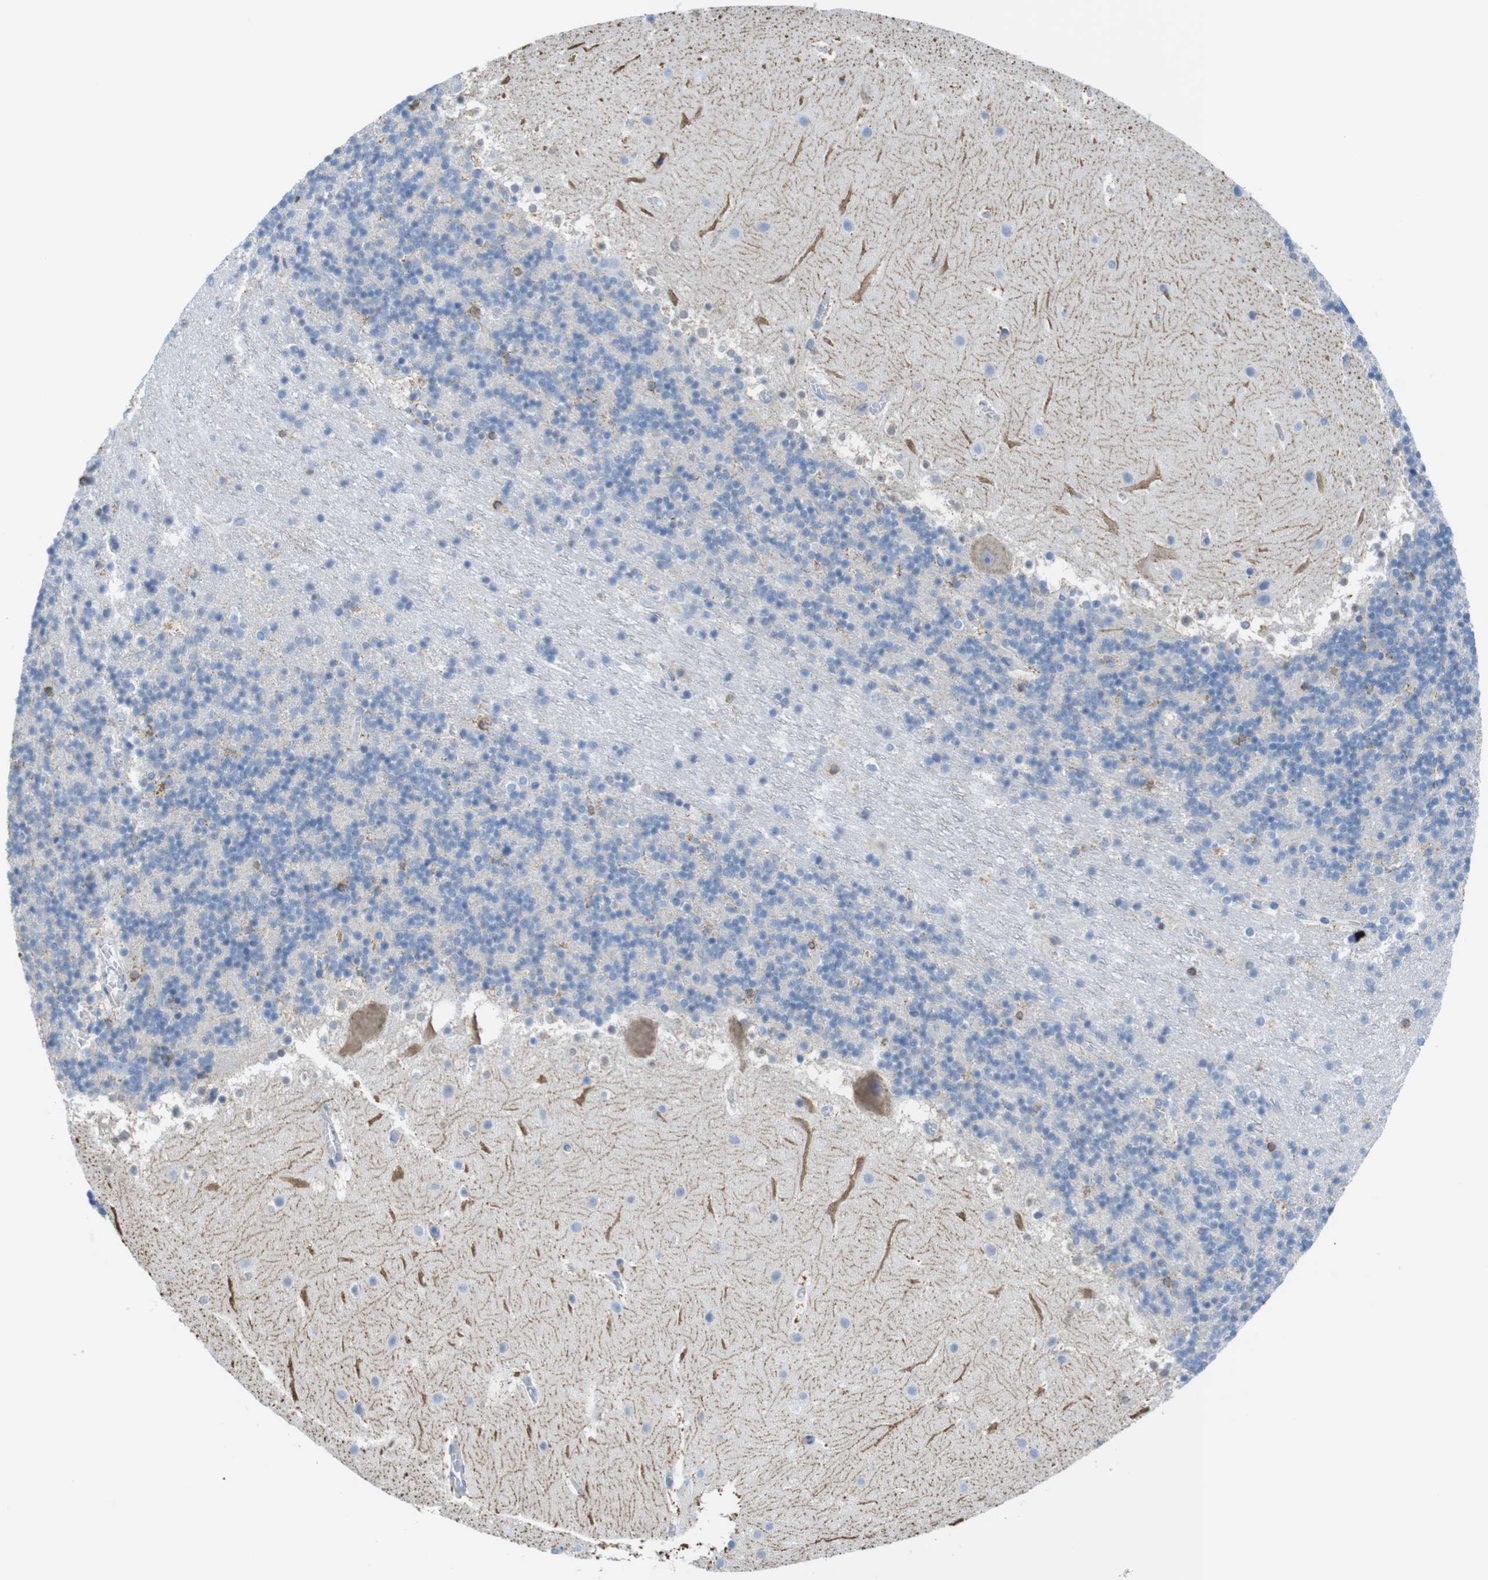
{"staining": {"intensity": "negative", "quantity": "none", "location": "none"}, "tissue": "cerebellum", "cell_type": "Cells in granular layer", "image_type": "normal", "snomed": [{"axis": "morphology", "description": "Normal tissue, NOS"}, {"axis": "topography", "description": "Cerebellum"}], "caption": "Immunohistochemistry micrograph of unremarkable human cerebellum stained for a protein (brown), which shows no expression in cells in granular layer.", "gene": "CDH8", "patient": {"sex": "male", "age": 45}}